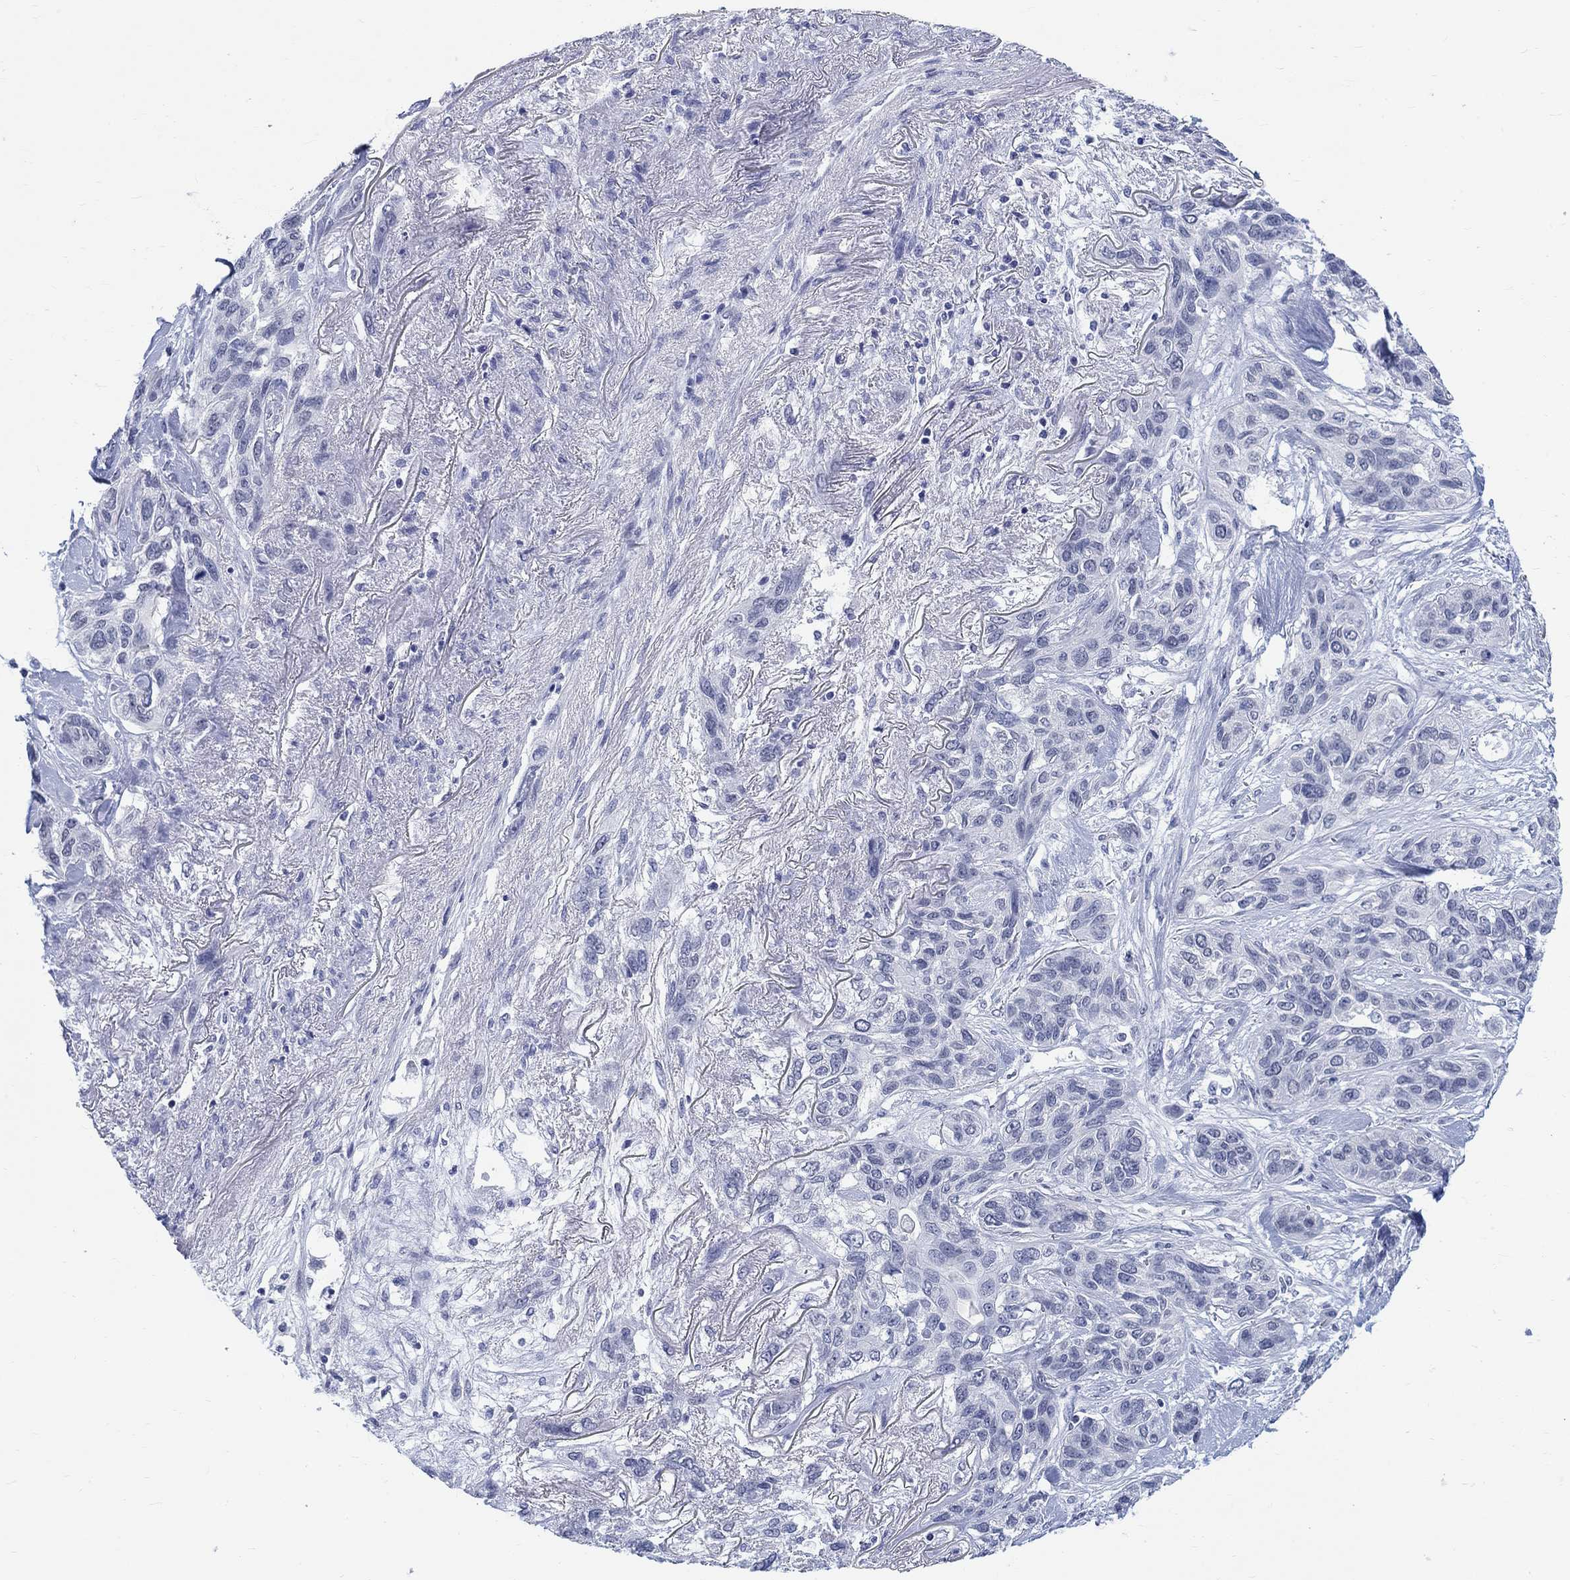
{"staining": {"intensity": "negative", "quantity": "none", "location": "none"}, "tissue": "lung cancer", "cell_type": "Tumor cells", "image_type": "cancer", "snomed": [{"axis": "morphology", "description": "Squamous cell carcinoma, NOS"}, {"axis": "topography", "description": "Lung"}], "caption": "Immunohistochemistry (IHC) photomicrograph of neoplastic tissue: human lung cancer stained with DAB (3,3'-diaminobenzidine) demonstrates no significant protein positivity in tumor cells. Nuclei are stained in blue.", "gene": "ANKS1B", "patient": {"sex": "female", "age": 70}}